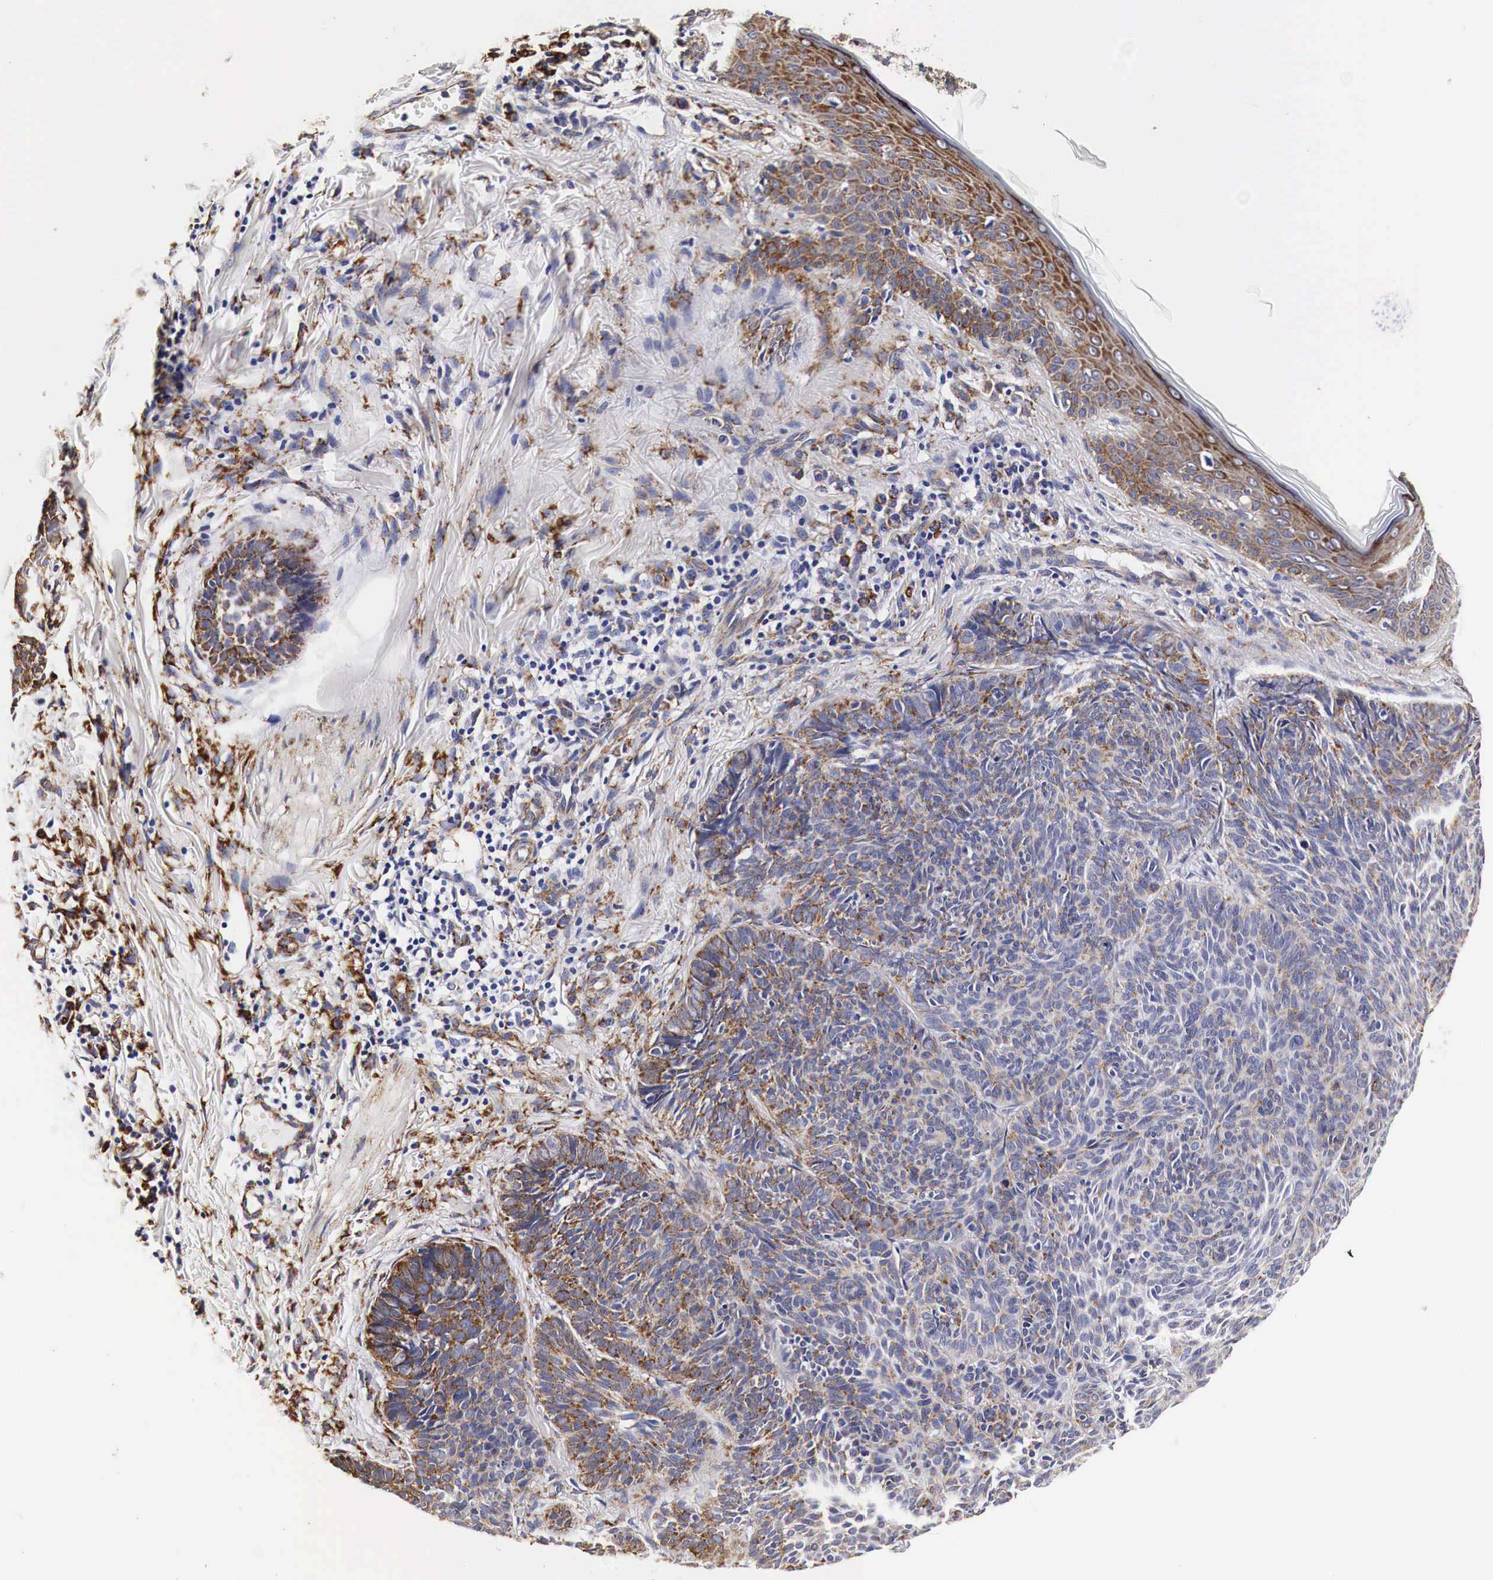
{"staining": {"intensity": "weak", "quantity": "25%-75%", "location": "cytoplasmic/membranous"}, "tissue": "skin cancer", "cell_type": "Tumor cells", "image_type": "cancer", "snomed": [{"axis": "morphology", "description": "Basal cell carcinoma"}, {"axis": "topography", "description": "Skin"}], "caption": "An image of human basal cell carcinoma (skin) stained for a protein reveals weak cytoplasmic/membranous brown staining in tumor cells. The protein of interest is shown in brown color, while the nuclei are stained blue.", "gene": "CKAP4", "patient": {"sex": "female", "age": 62}}